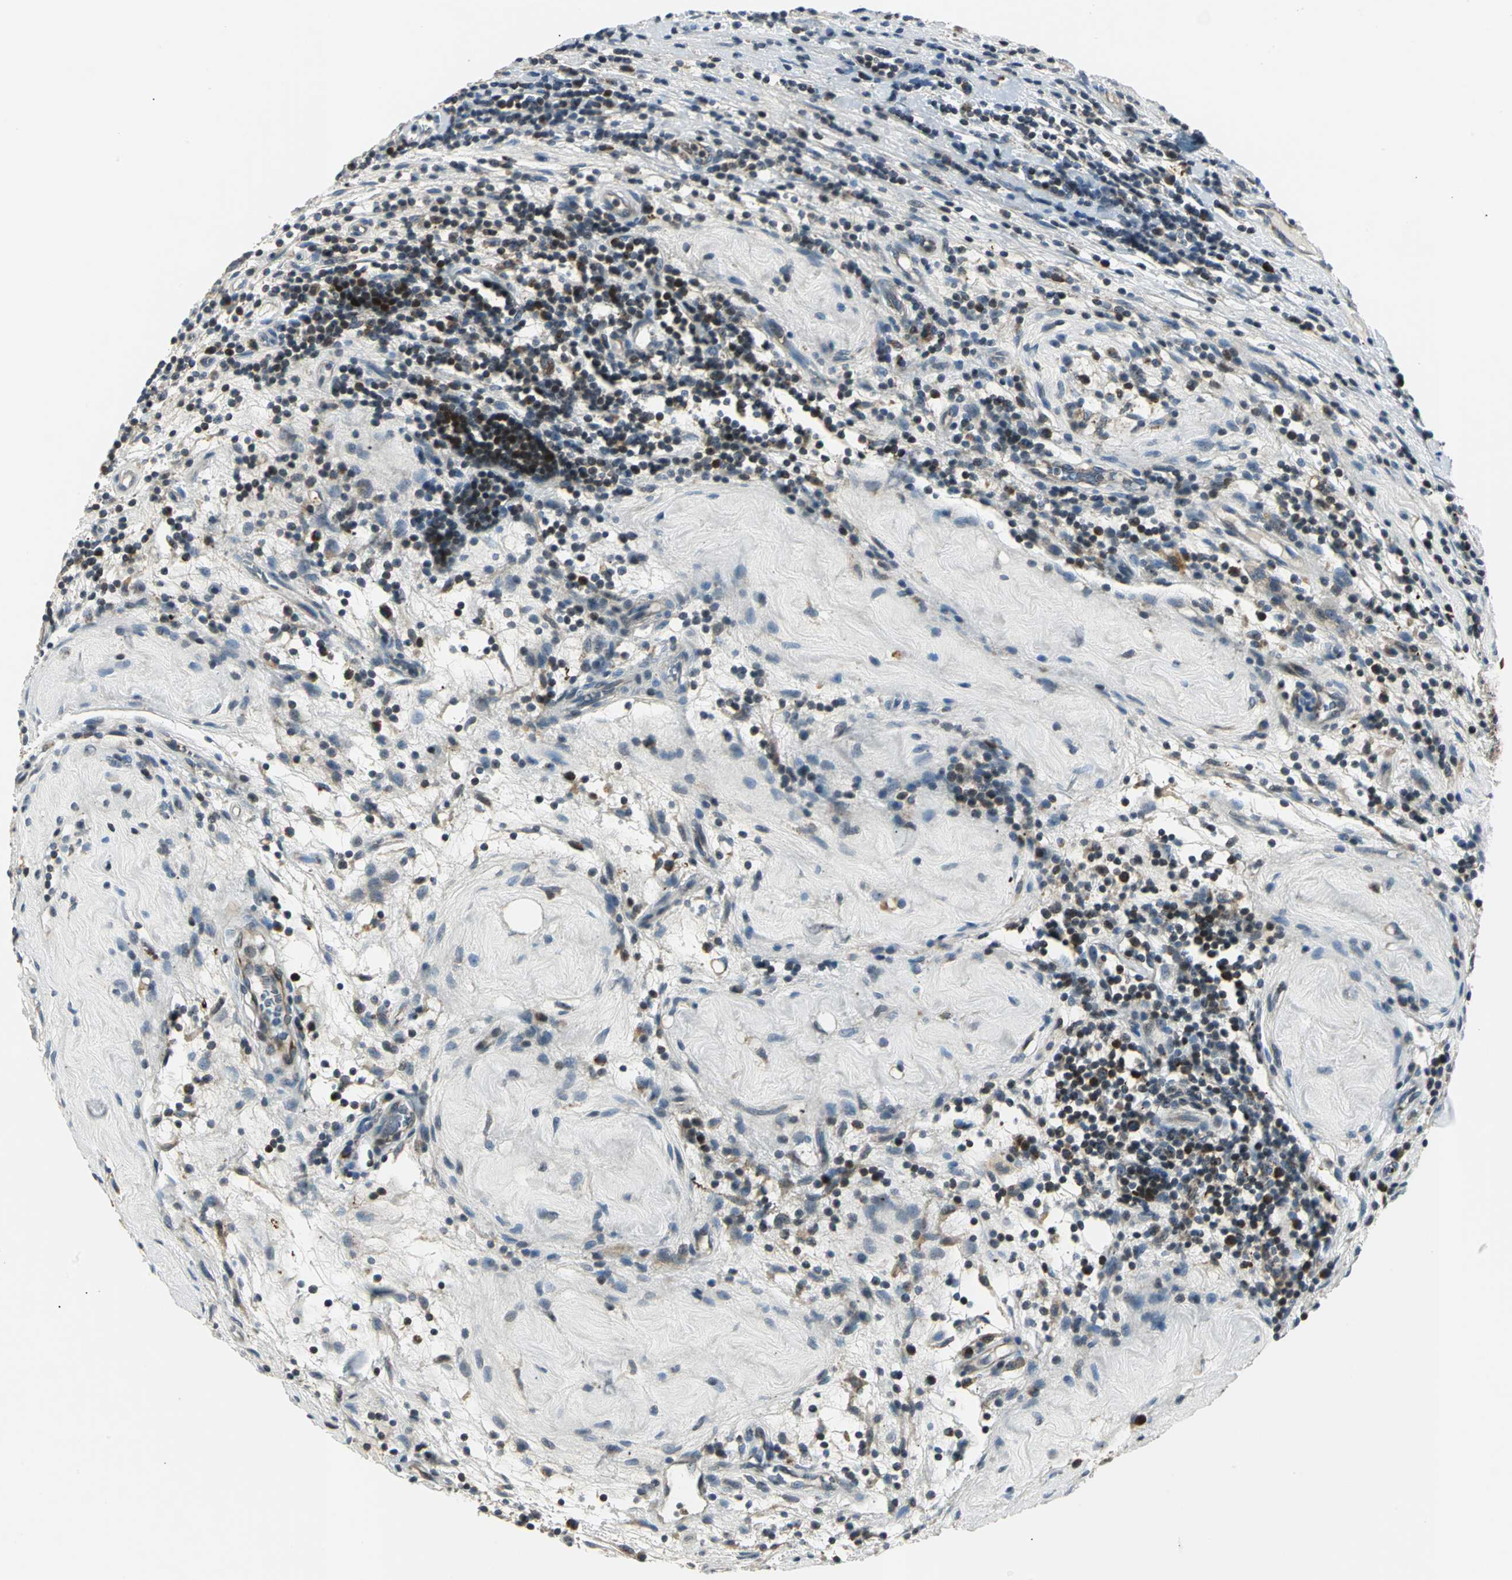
{"staining": {"intensity": "strong", "quantity": ">75%", "location": "cytoplasmic/membranous"}, "tissue": "testis cancer", "cell_type": "Tumor cells", "image_type": "cancer", "snomed": [{"axis": "morphology", "description": "Seminoma, NOS"}, {"axis": "topography", "description": "Testis"}], "caption": "Tumor cells exhibit high levels of strong cytoplasmic/membranous staining in about >75% of cells in human testis cancer. Using DAB (brown) and hematoxylin (blue) stains, captured at high magnification using brightfield microscopy.", "gene": "USP40", "patient": {"sex": "male", "age": 43}}